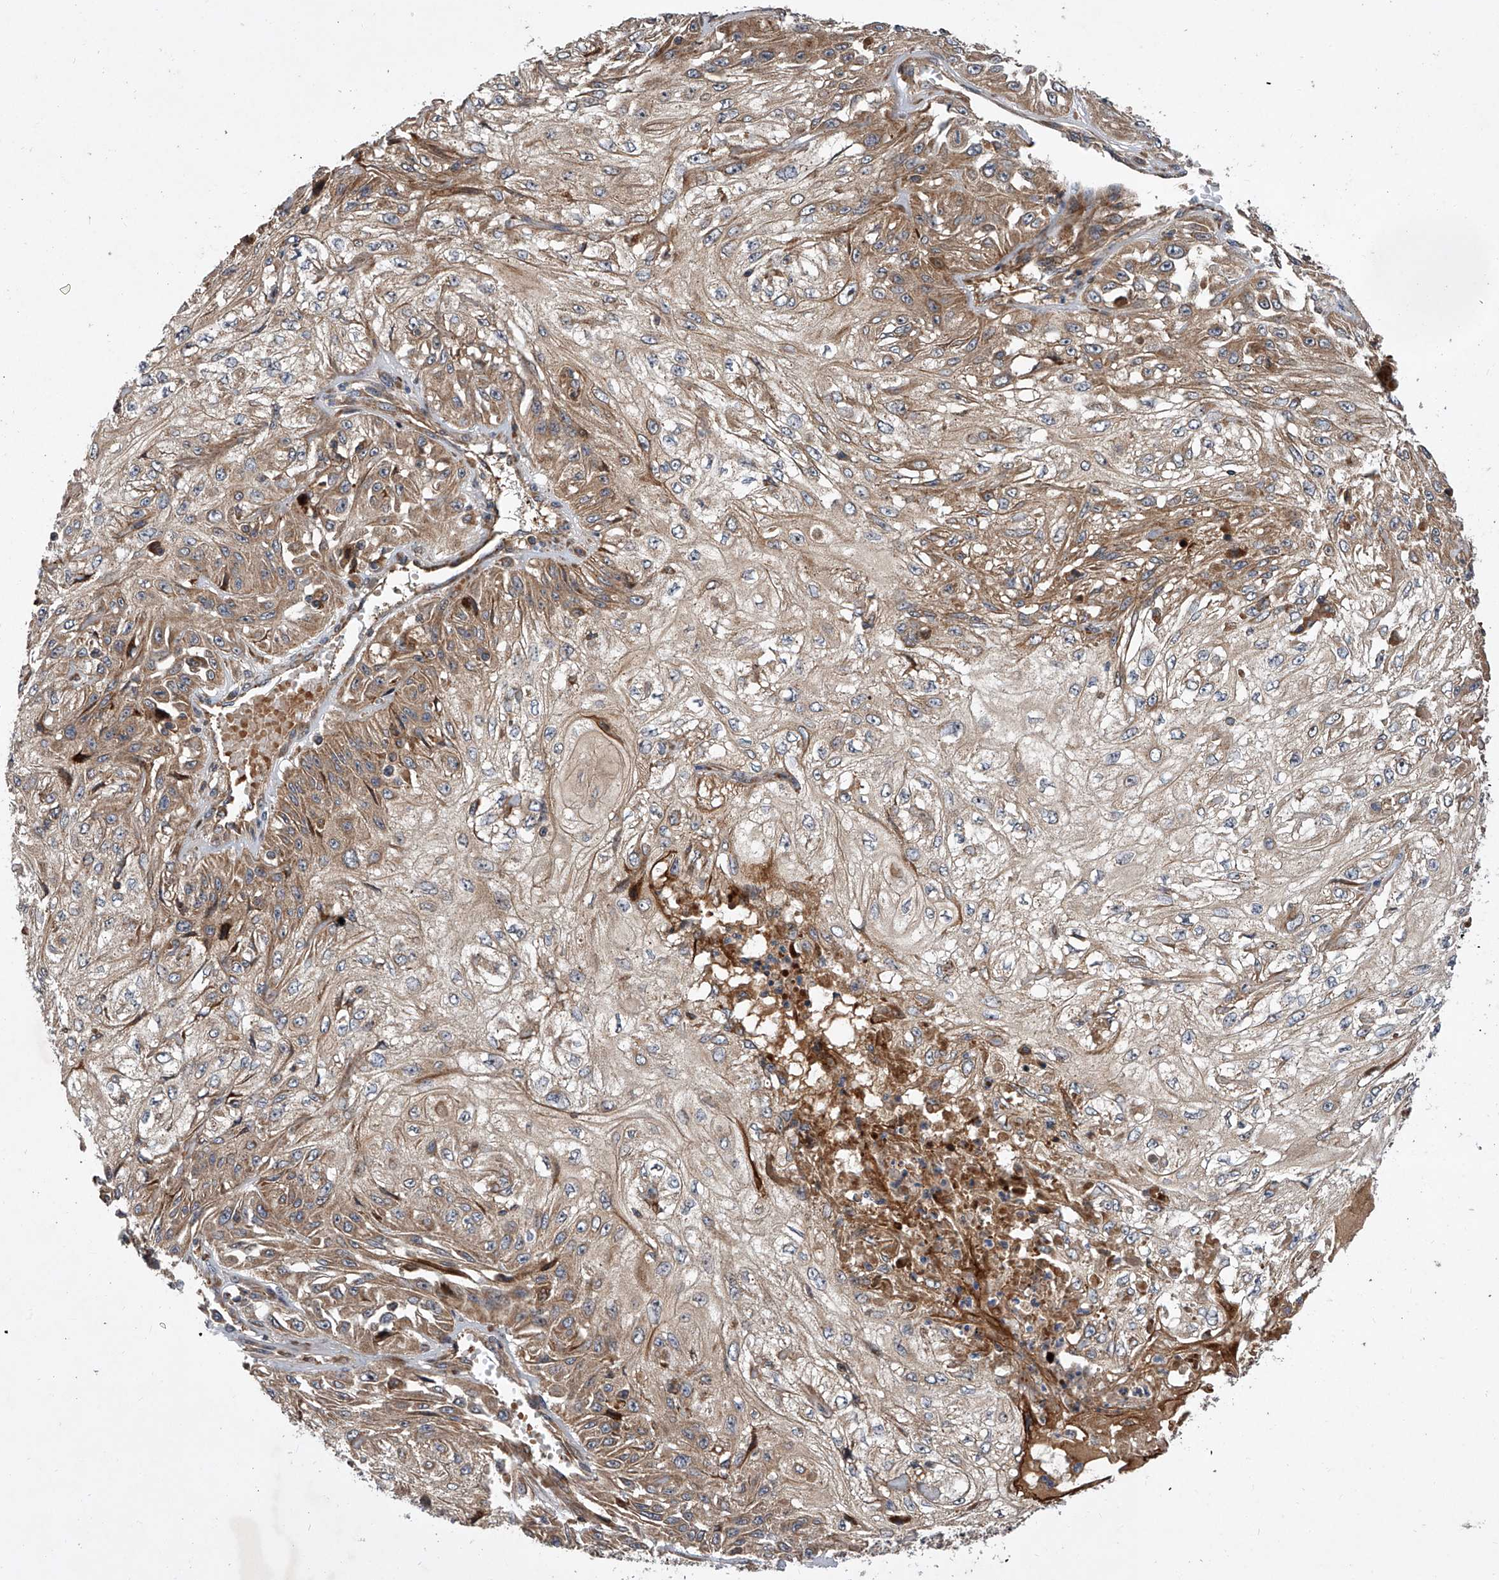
{"staining": {"intensity": "moderate", "quantity": "25%-75%", "location": "cytoplasmic/membranous"}, "tissue": "skin cancer", "cell_type": "Tumor cells", "image_type": "cancer", "snomed": [{"axis": "morphology", "description": "Squamous cell carcinoma, NOS"}, {"axis": "morphology", "description": "Squamous cell carcinoma, metastatic, NOS"}, {"axis": "topography", "description": "Skin"}, {"axis": "topography", "description": "Lymph node"}], "caption": "An immunohistochemistry photomicrograph of tumor tissue is shown. Protein staining in brown labels moderate cytoplasmic/membranous positivity in skin cancer (metastatic squamous cell carcinoma) within tumor cells.", "gene": "USP47", "patient": {"sex": "male", "age": 75}}